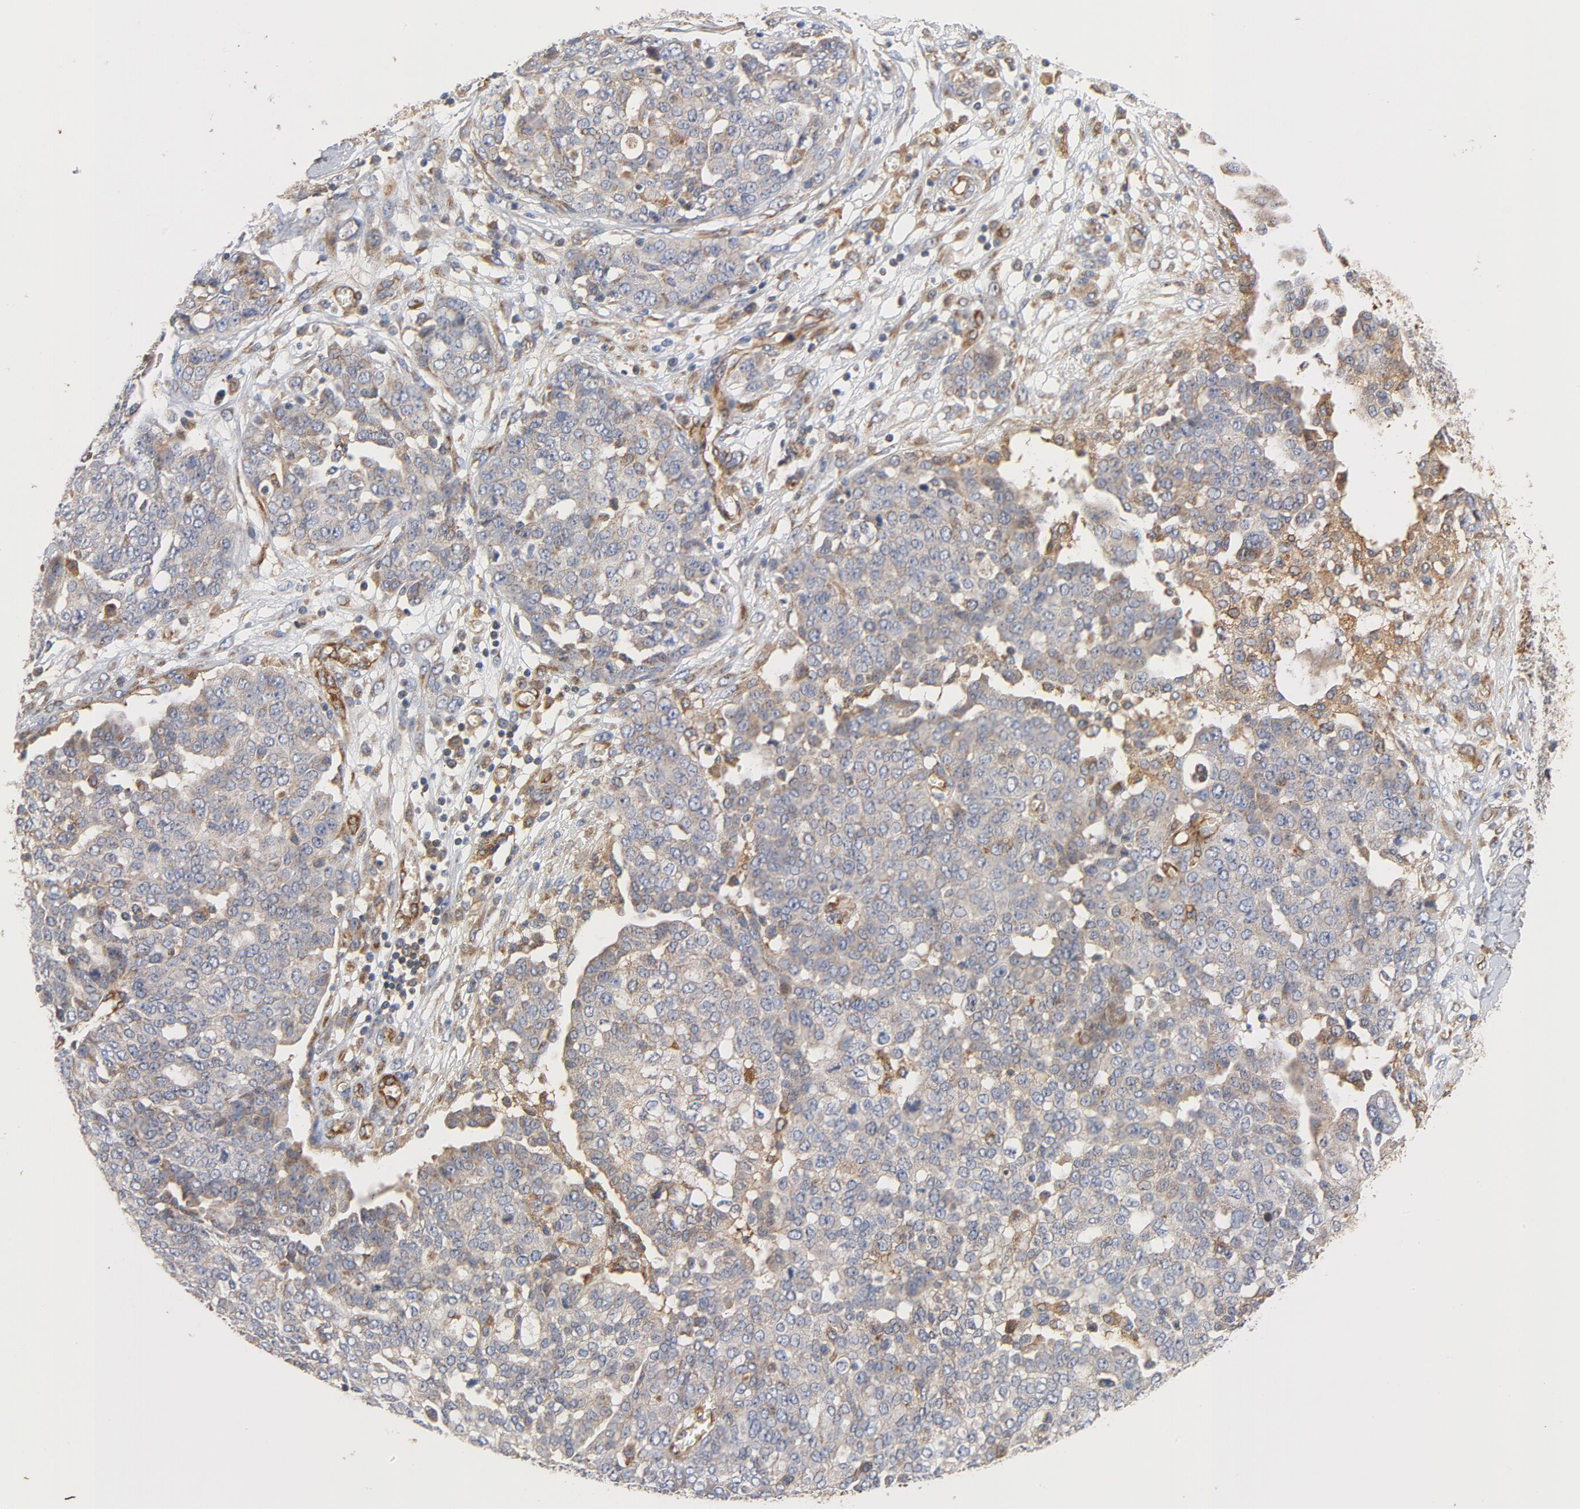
{"staining": {"intensity": "weak", "quantity": ">75%", "location": "cytoplasmic/membranous"}, "tissue": "ovarian cancer", "cell_type": "Tumor cells", "image_type": "cancer", "snomed": [{"axis": "morphology", "description": "Cystadenocarcinoma, serous, NOS"}, {"axis": "topography", "description": "Soft tissue"}, {"axis": "topography", "description": "Ovary"}], "caption": "A photomicrograph of ovarian cancer (serous cystadenocarcinoma) stained for a protein demonstrates weak cytoplasmic/membranous brown staining in tumor cells. (Stains: DAB (3,3'-diaminobenzidine) in brown, nuclei in blue, Microscopy: brightfield microscopy at high magnification).", "gene": "RAPGEF4", "patient": {"sex": "female", "age": 57}}